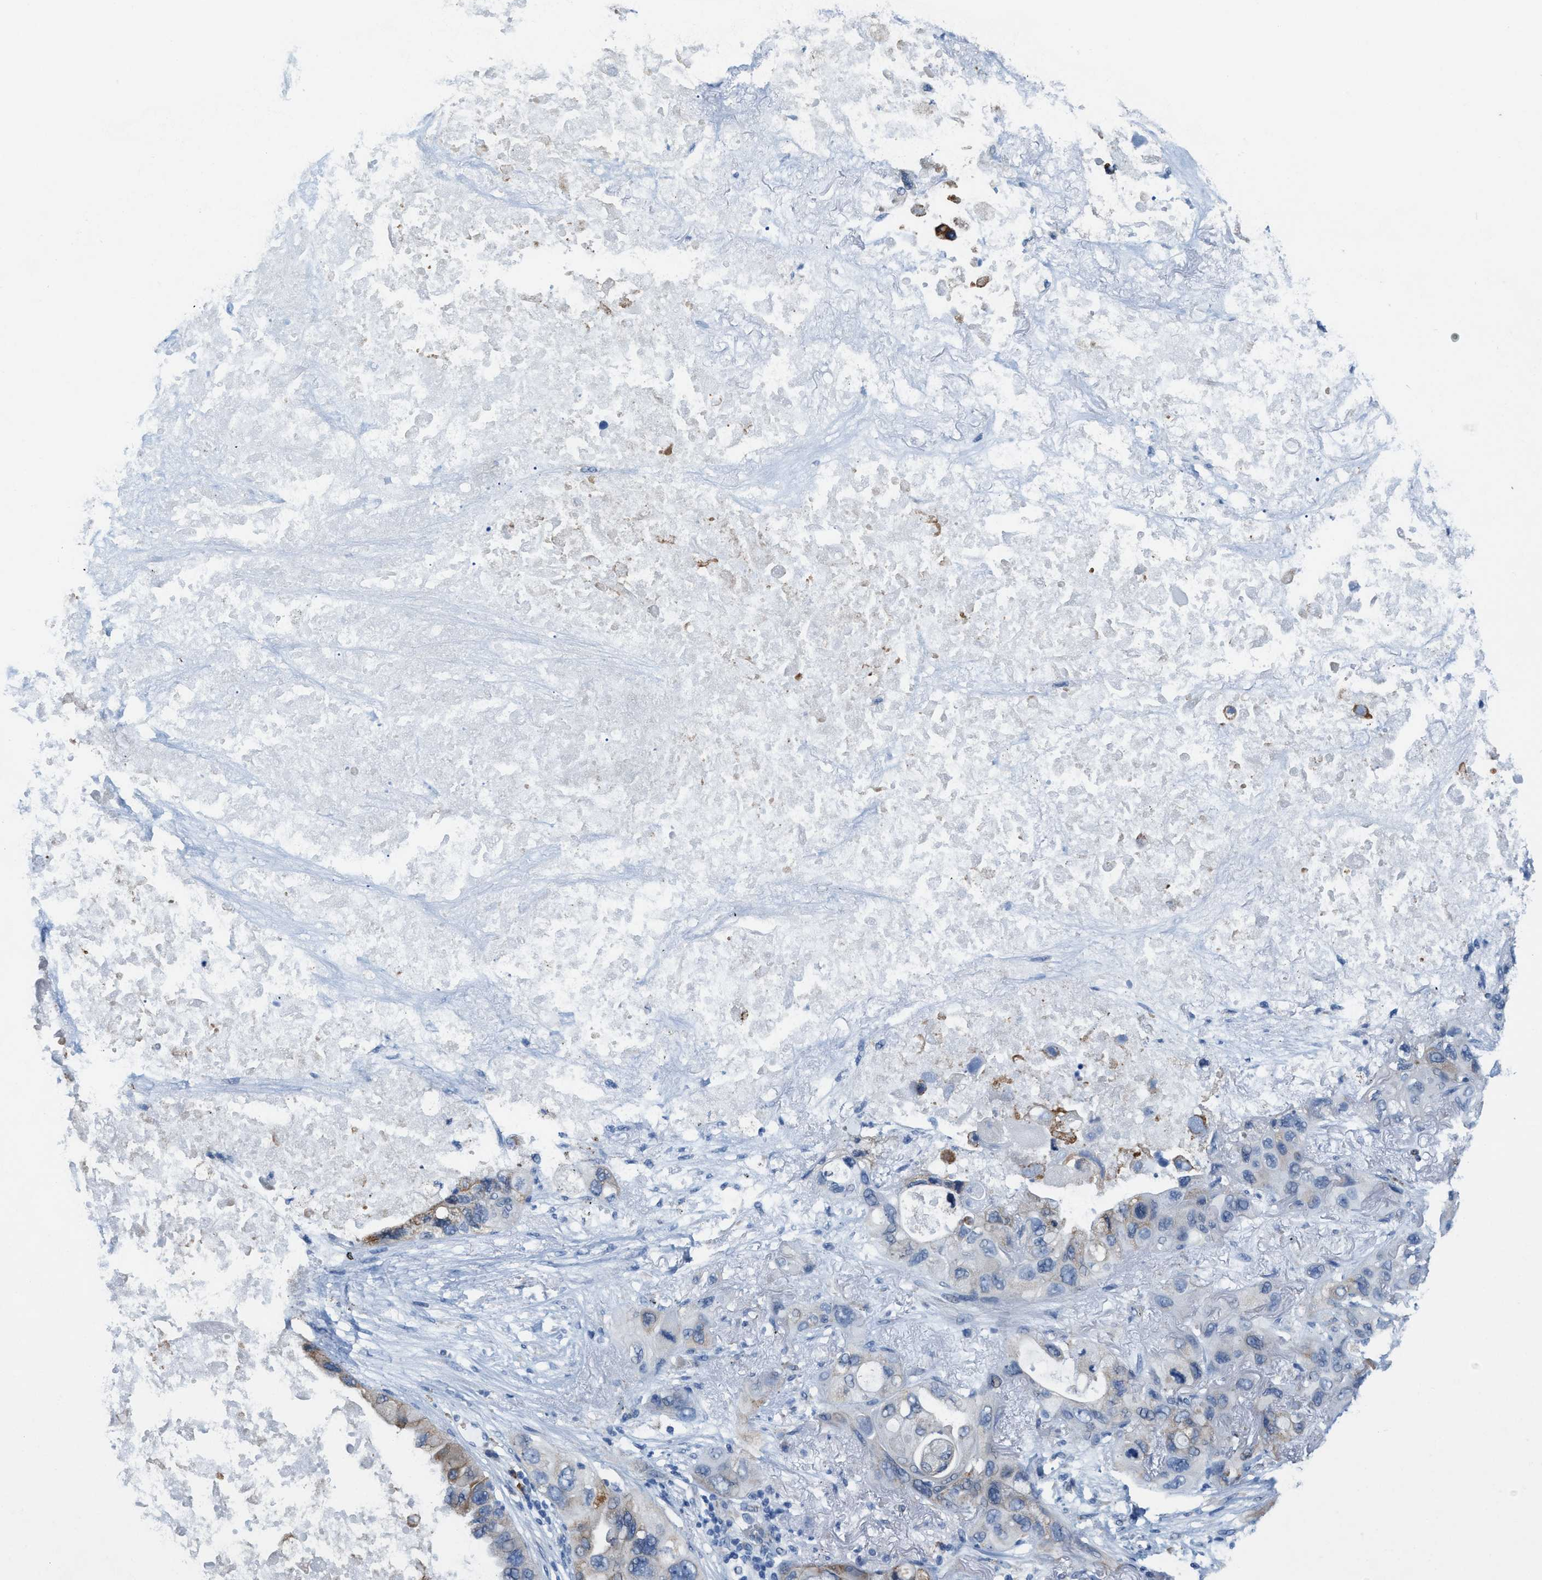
{"staining": {"intensity": "weak", "quantity": "25%-75%", "location": "cytoplasmic/membranous"}, "tissue": "lung cancer", "cell_type": "Tumor cells", "image_type": "cancer", "snomed": [{"axis": "morphology", "description": "Squamous cell carcinoma, NOS"}, {"axis": "topography", "description": "Lung"}], "caption": "This image displays squamous cell carcinoma (lung) stained with IHC to label a protein in brown. The cytoplasmic/membranous of tumor cells show weak positivity for the protein. Nuclei are counter-stained blue.", "gene": "KIFC3", "patient": {"sex": "female", "age": 73}}